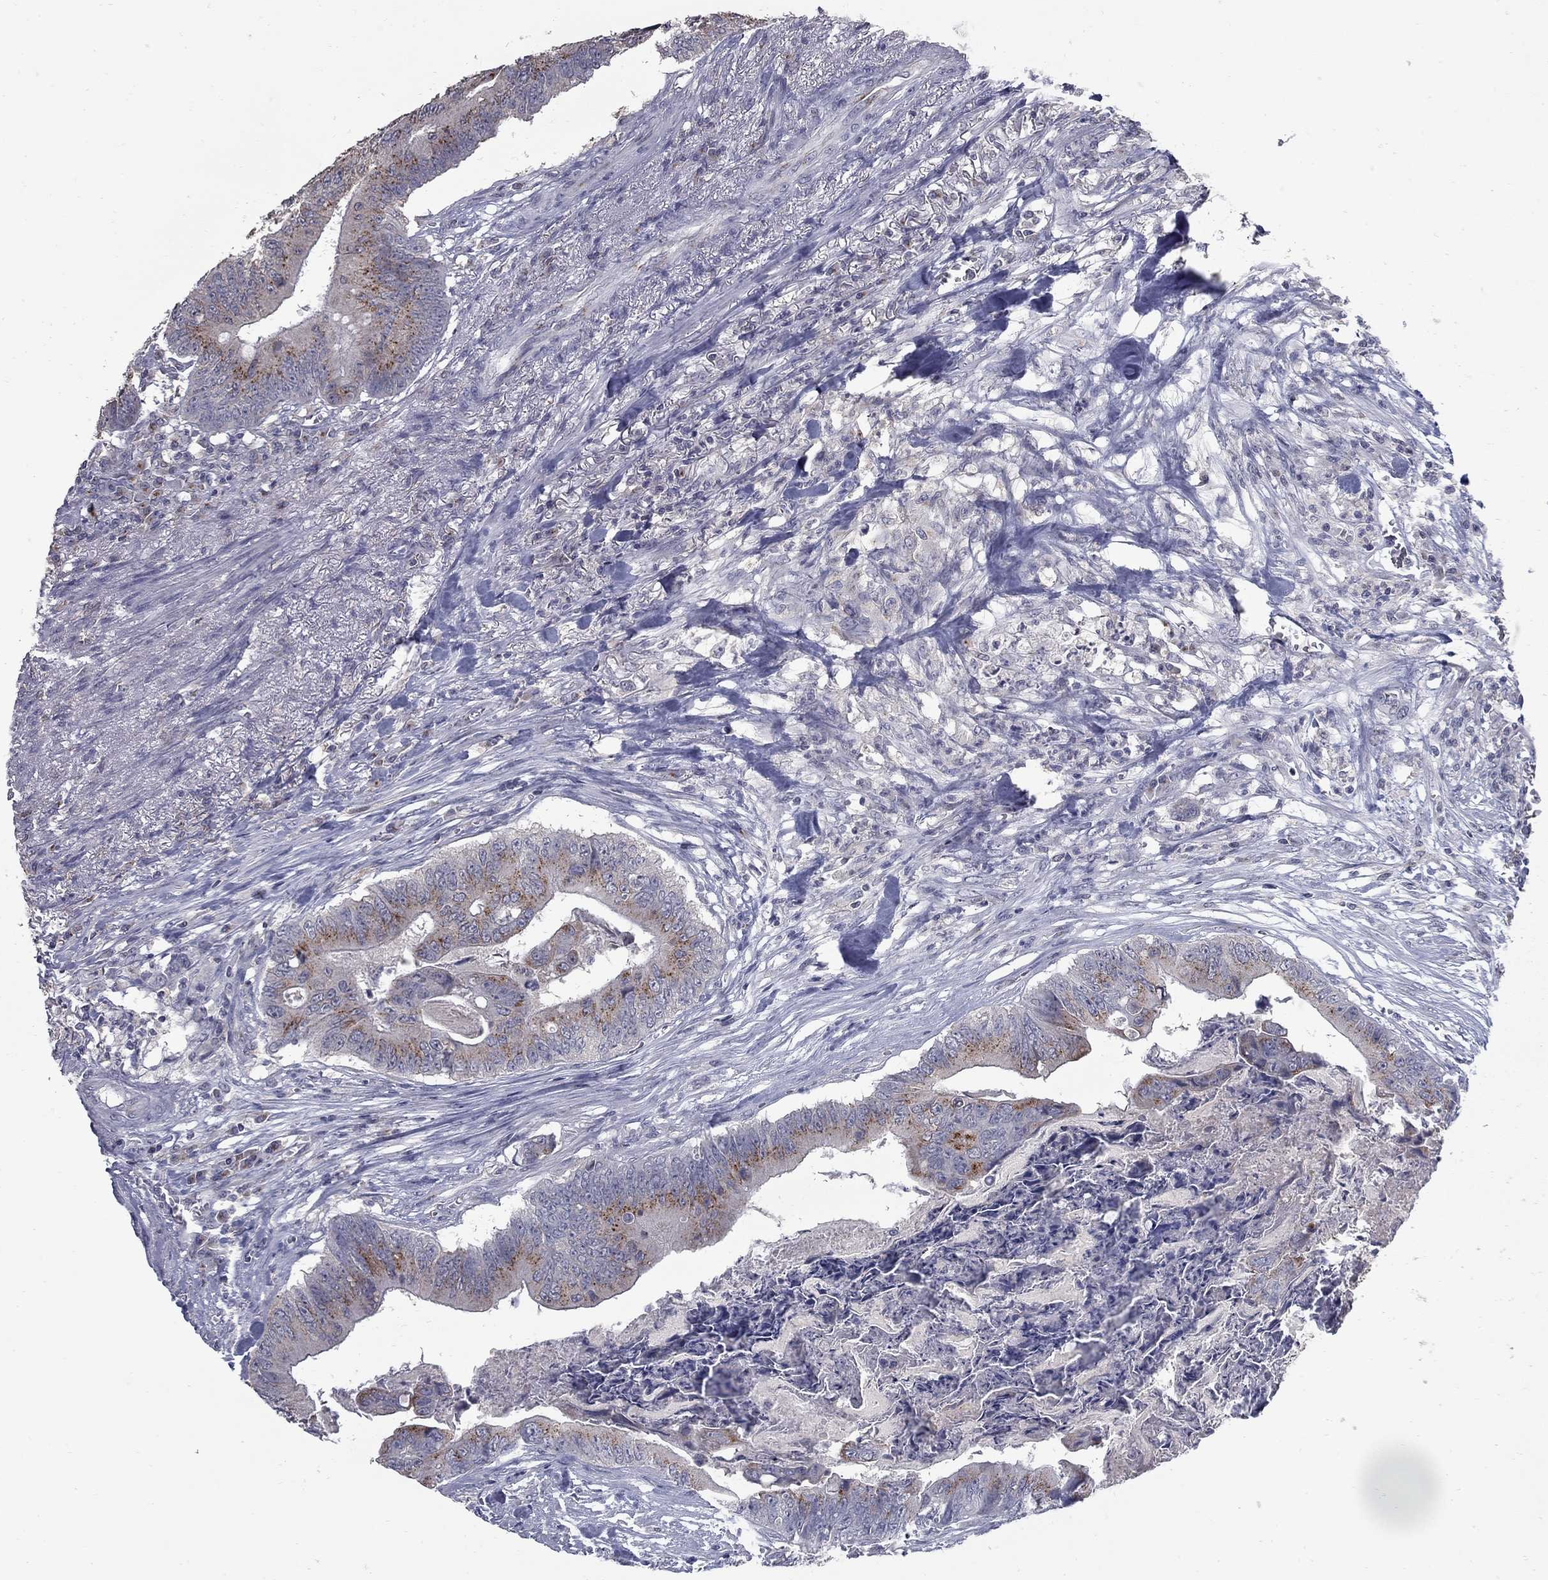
{"staining": {"intensity": "strong", "quantity": "<25%", "location": "cytoplasmic/membranous"}, "tissue": "colorectal cancer", "cell_type": "Tumor cells", "image_type": "cancer", "snomed": [{"axis": "morphology", "description": "Adenocarcinoma, NOS"}, {"axis": "topography", "description": "Colon"}], "caption": "Immunohistochemistry image of neoplastic tissue: human colorectal adenocarcinoma stained using IHC displays medium levels of strong protein expression localized specifically in the cytoplasmic/membranous of tumor cells, appearing as a cytoplasmic/membranous brown color.", "gene": "KIAA0319L", "patient": {"sex": "male", "age": 84}}